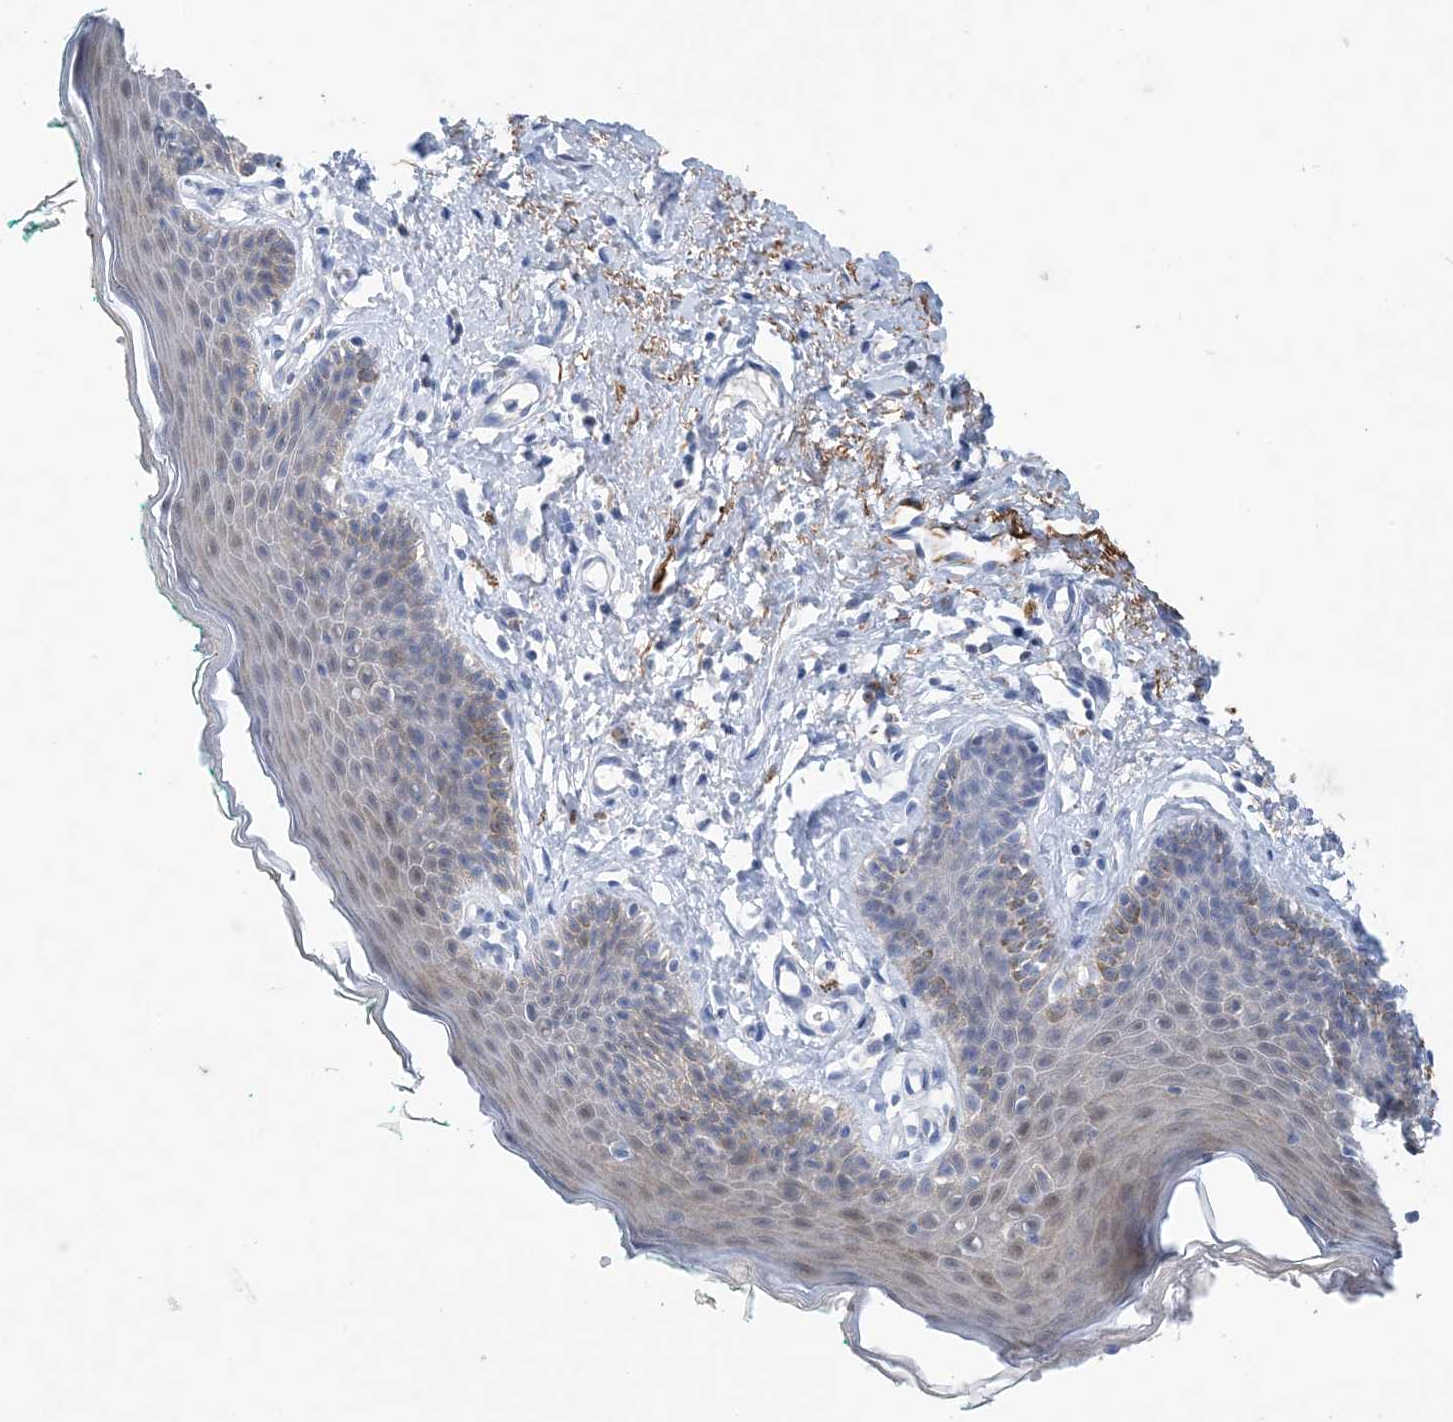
{"staining": {"intensity": "weak", "quantity": "25%-75%", "location": "cytoplasmic/membranous"}, "tissue": "skin", "cell_type": "Epidermal cells", "image_type": "normal", "snomed": [{"axis": "morphology", "description": "Normal tissue, NOS"}, {"axis": "topography", "description": "Vulva"}], "caption": "Protein staining of unremarkable skin exhibits weak cytoplasmic/membranous positivity in approximately 25%-75% of epidermal cells.", "gene": "SH3YL1", "patient": {"sex": "female", "age": 66}}